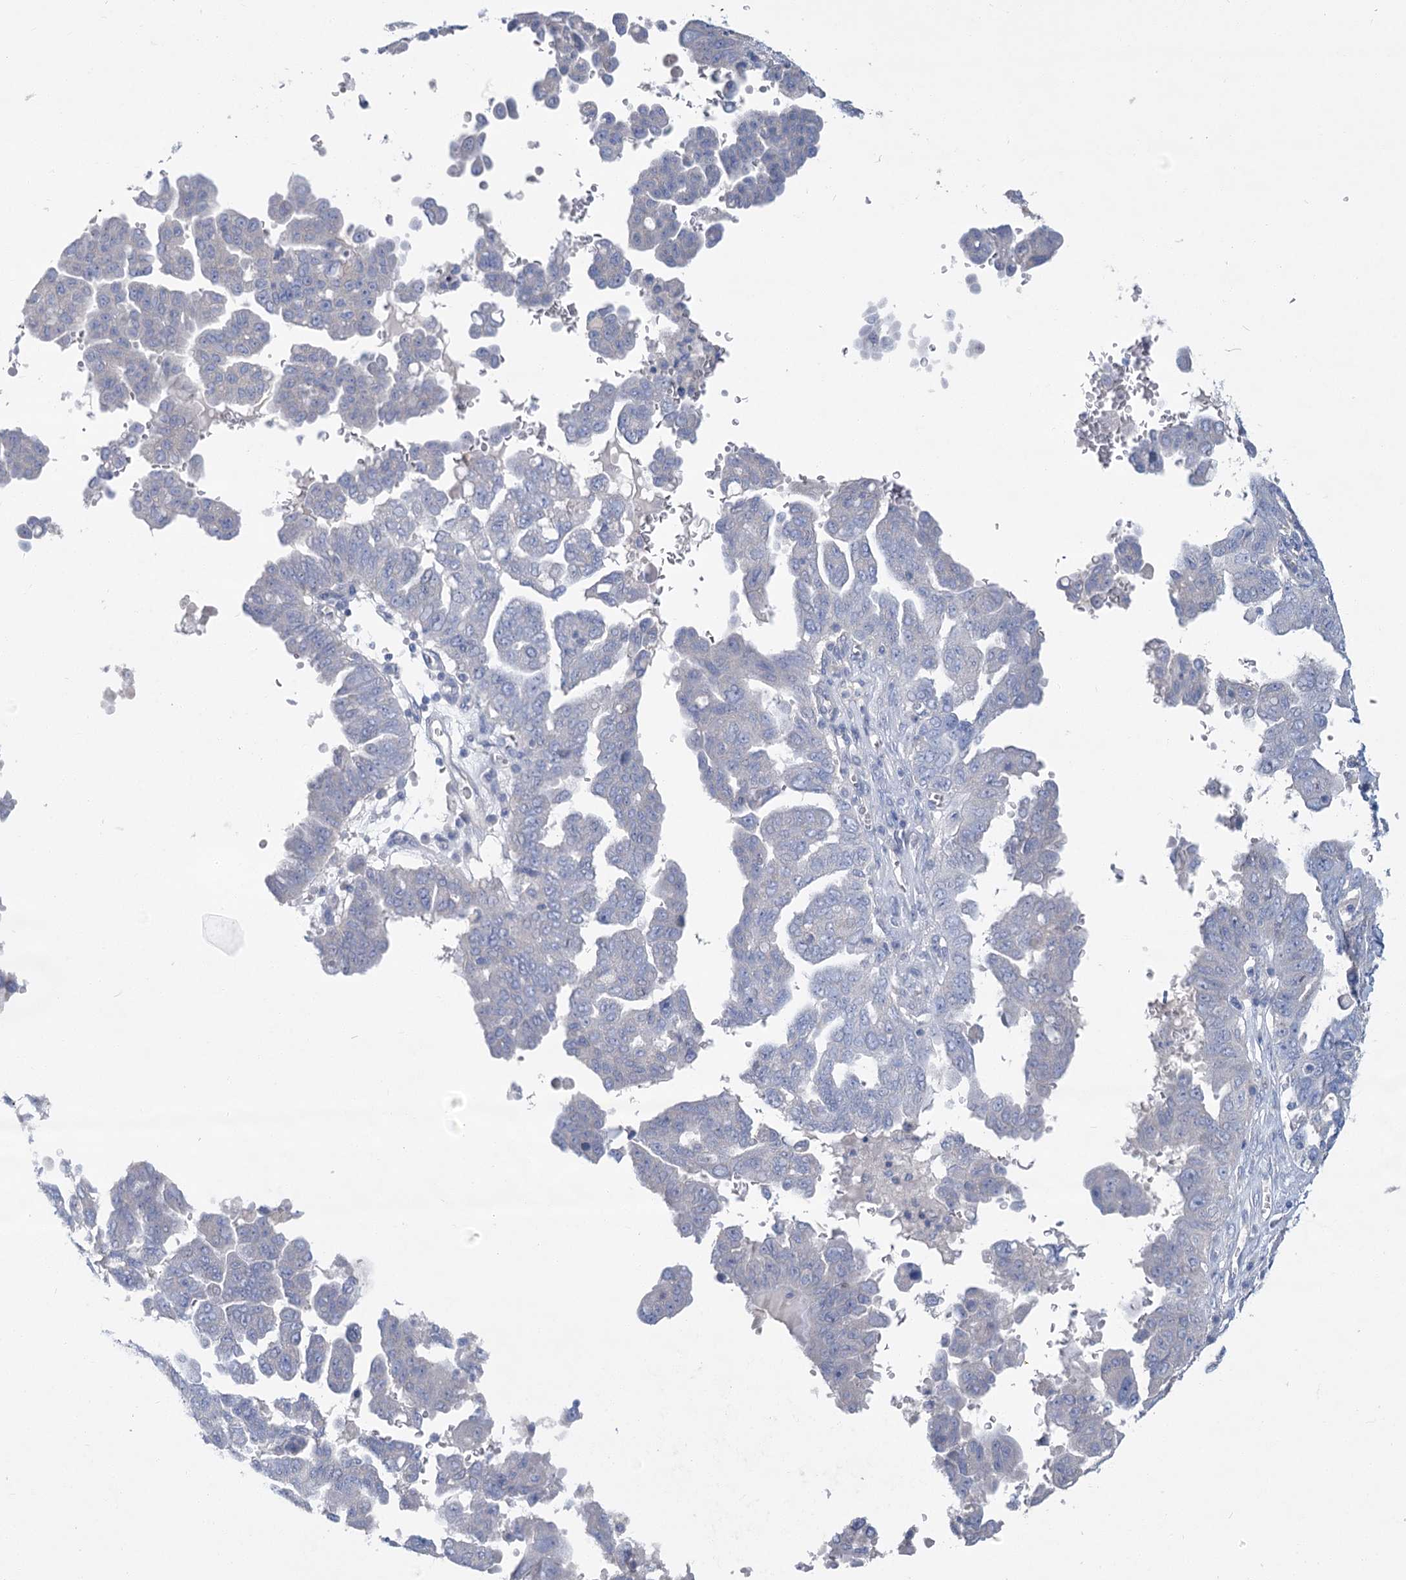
{"staining": {"intensity": "negative", "quantity": "none", "location": "none"}, "tissue": "ovarian cancer", "cell_type": "Tumor cells", "image_type": "cancer", "snomed": [{"axis": "morphology", "description": "Carcinoma, endometroid"}, {"axis": "topography", "description": "Ovary"}], "caption": "An image of ovarian endometroid carcinoma stained for a protein exhibits no brown staining in tumor cells.", "gene": "SLC9A3", "patient": {"sex": "female", "age": 62}}